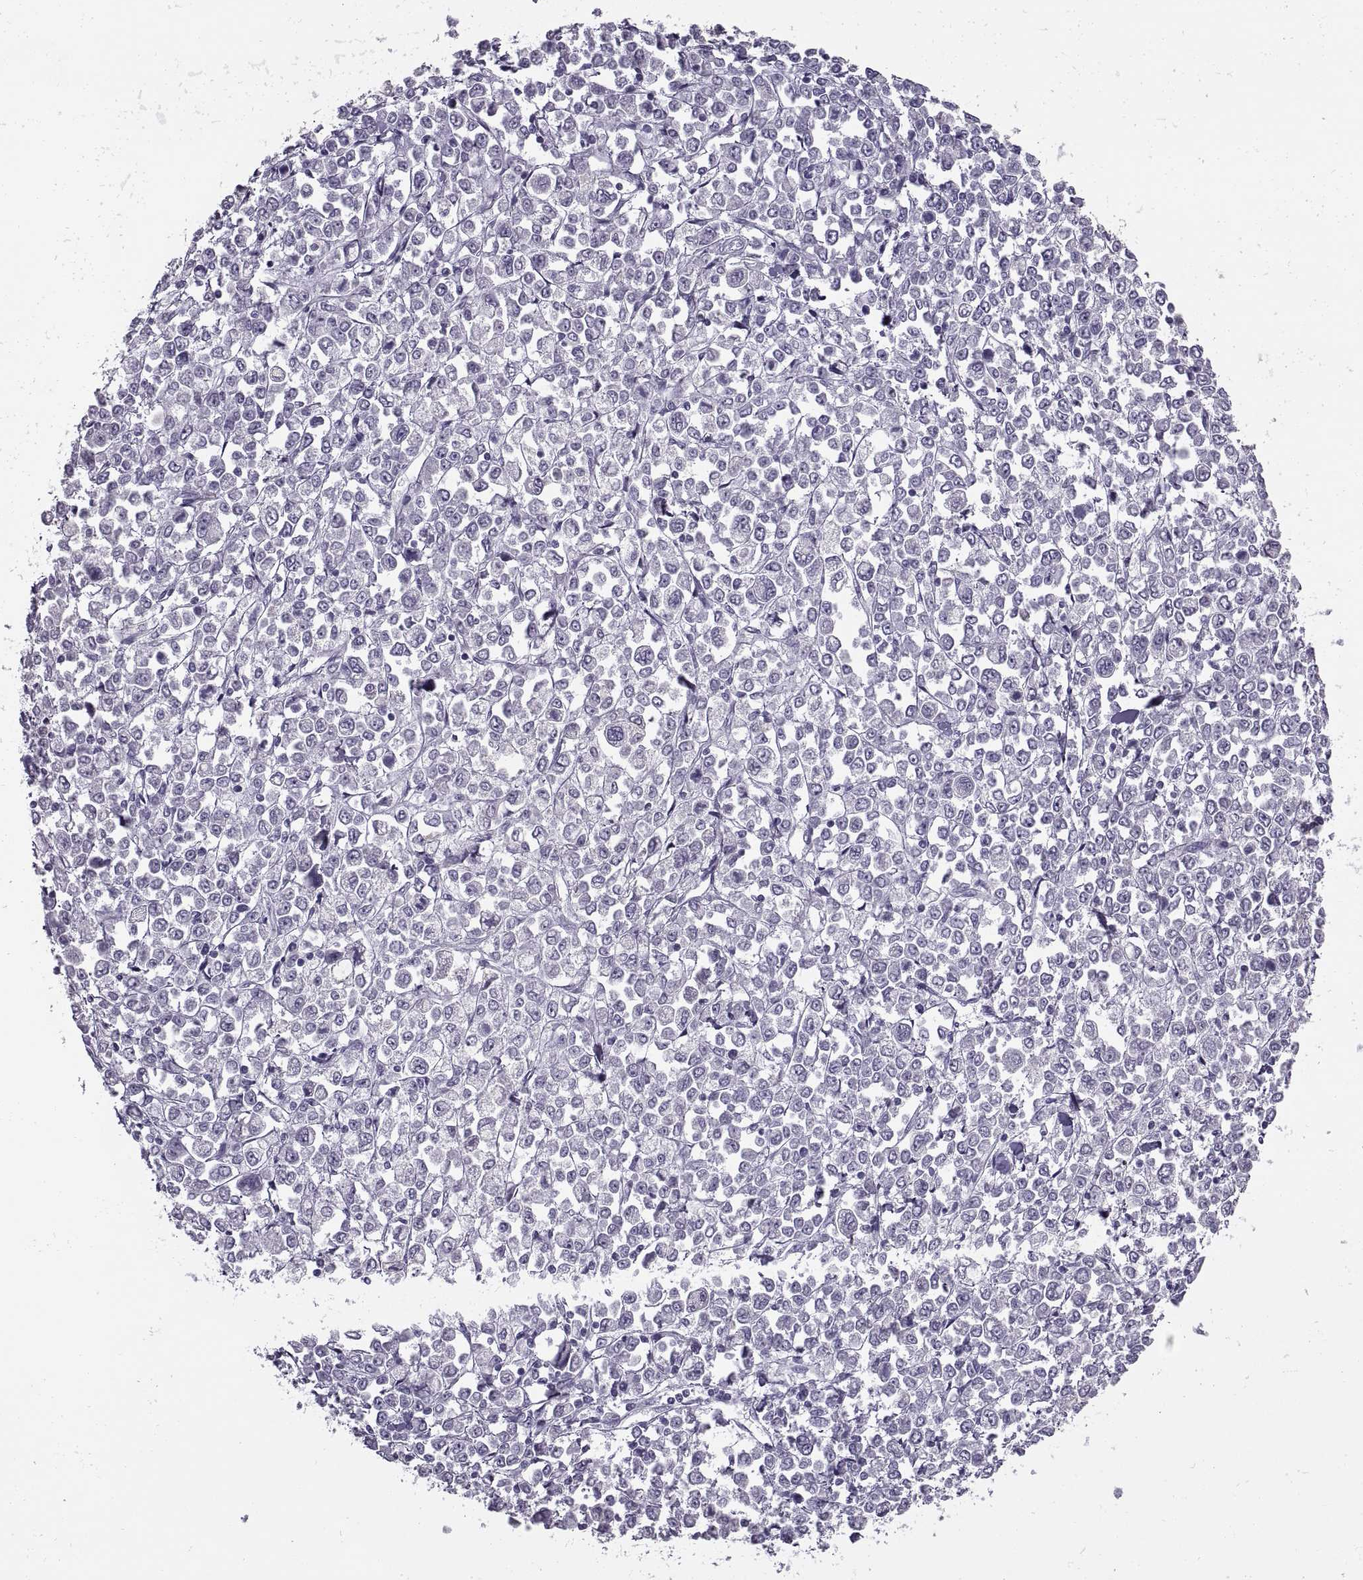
{"staining": {"intensity": "negative", "quantity": "none", "location": "none"}, "tissue": "stomach cancer", "cell_type": "Tumor cells", "image_type": "cancer", "snomed": [{"axis": "morphology", "description": "Adenocarcinoma, NOS"}, {"axis": "topography", "description": "Stomach, upper"}], "caption": "Immunohistochemistry micrograph of human stomach cancer stained for a protein (brown), which exhibits no expression in tumor cells.", "gene": "RLBP1", "patient": {"sex": "male", "age": 70}}